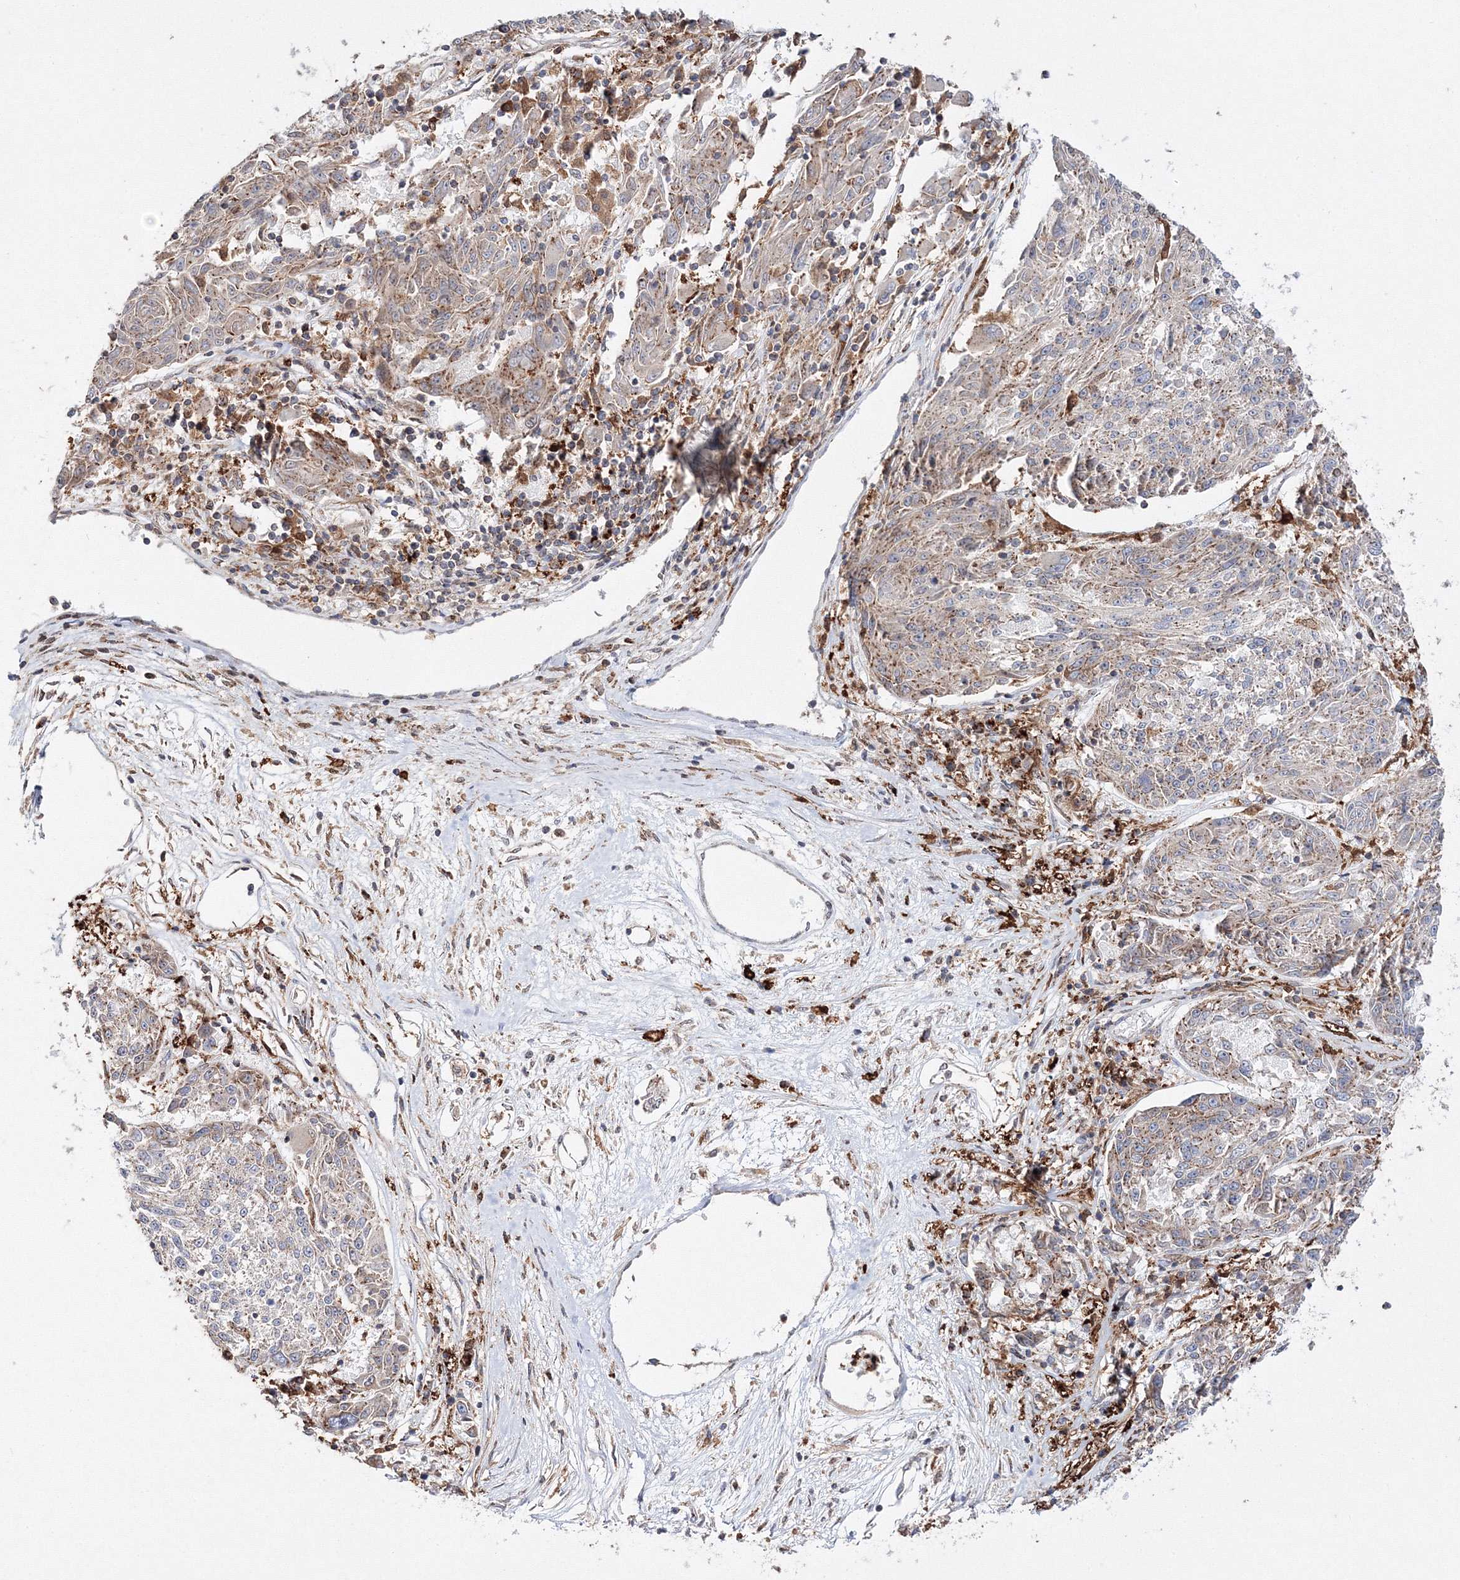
{"staining": {"intensity": "moderate", "quantity": "25%-75%", "location": "cytoplasmic/membranous"}, "tissue": "melanoma", "cell_type": "Tumor cells", "image_type": "cancer", "snomed": [{"axis": "morphology", "description": "Malignant melanoma, NOS"}, {"axis": "topography", "description": "Skin"}], "caption": "Protein expression analysis of human melanoma reveals moderate cytoplasmic/membranous expression in about 25%-75% of tumor cells. The protein is stained brown, and the nuclei are stained in blue (DAB (3,3'-diaminobenzidine) IHC with brightfield microscopy, high magnification).", "gene": "ARCN1", "patient": {"sex": "male", "age": 53}}